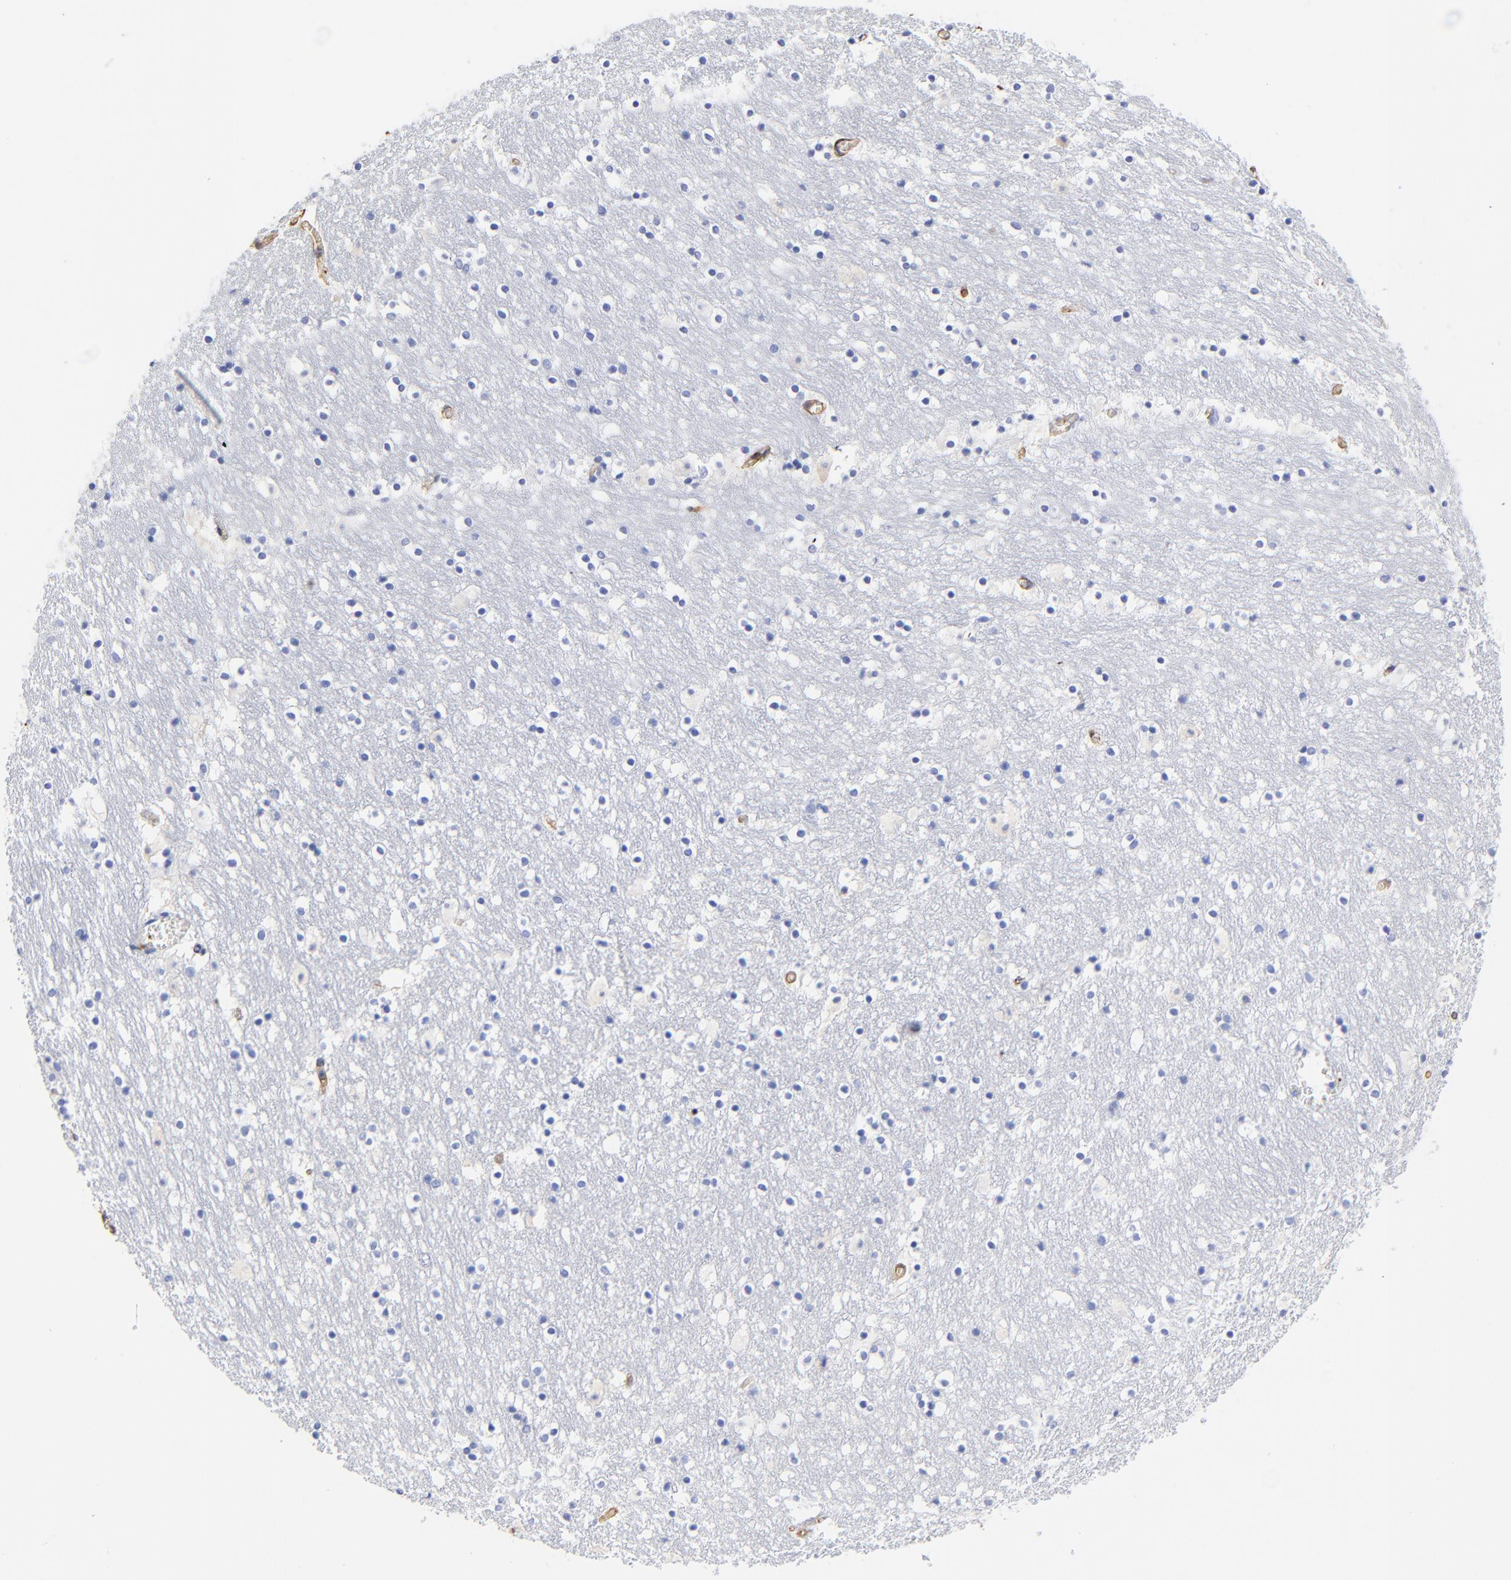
{"staining": {"intensity": "negative", "quantity": "none", "location": "none"}, "tissue": "caudate", "cell_type": "Neuronal cells", "image_type": "normal", "snomed": [{"axis": "morphology", "description": "Normal tissue, NOS"}, {"axis": "topography", "description": "Lateral ventricle wall"}], "caption": "High magnification brightfield microscopy of benign caudate stained with DAB (3,3'-diaminobenzidine) (brown) and counterstained with hematoxylin (blue): neuronal cells show no significant staining. (Stains: DAB immunohistochemistry with hematoxylin counter stain, Microscopy: brightfield microscopy at high magnification).", "gene": "TAGLN2", "patient": {"sex": "male", "age": 45}}